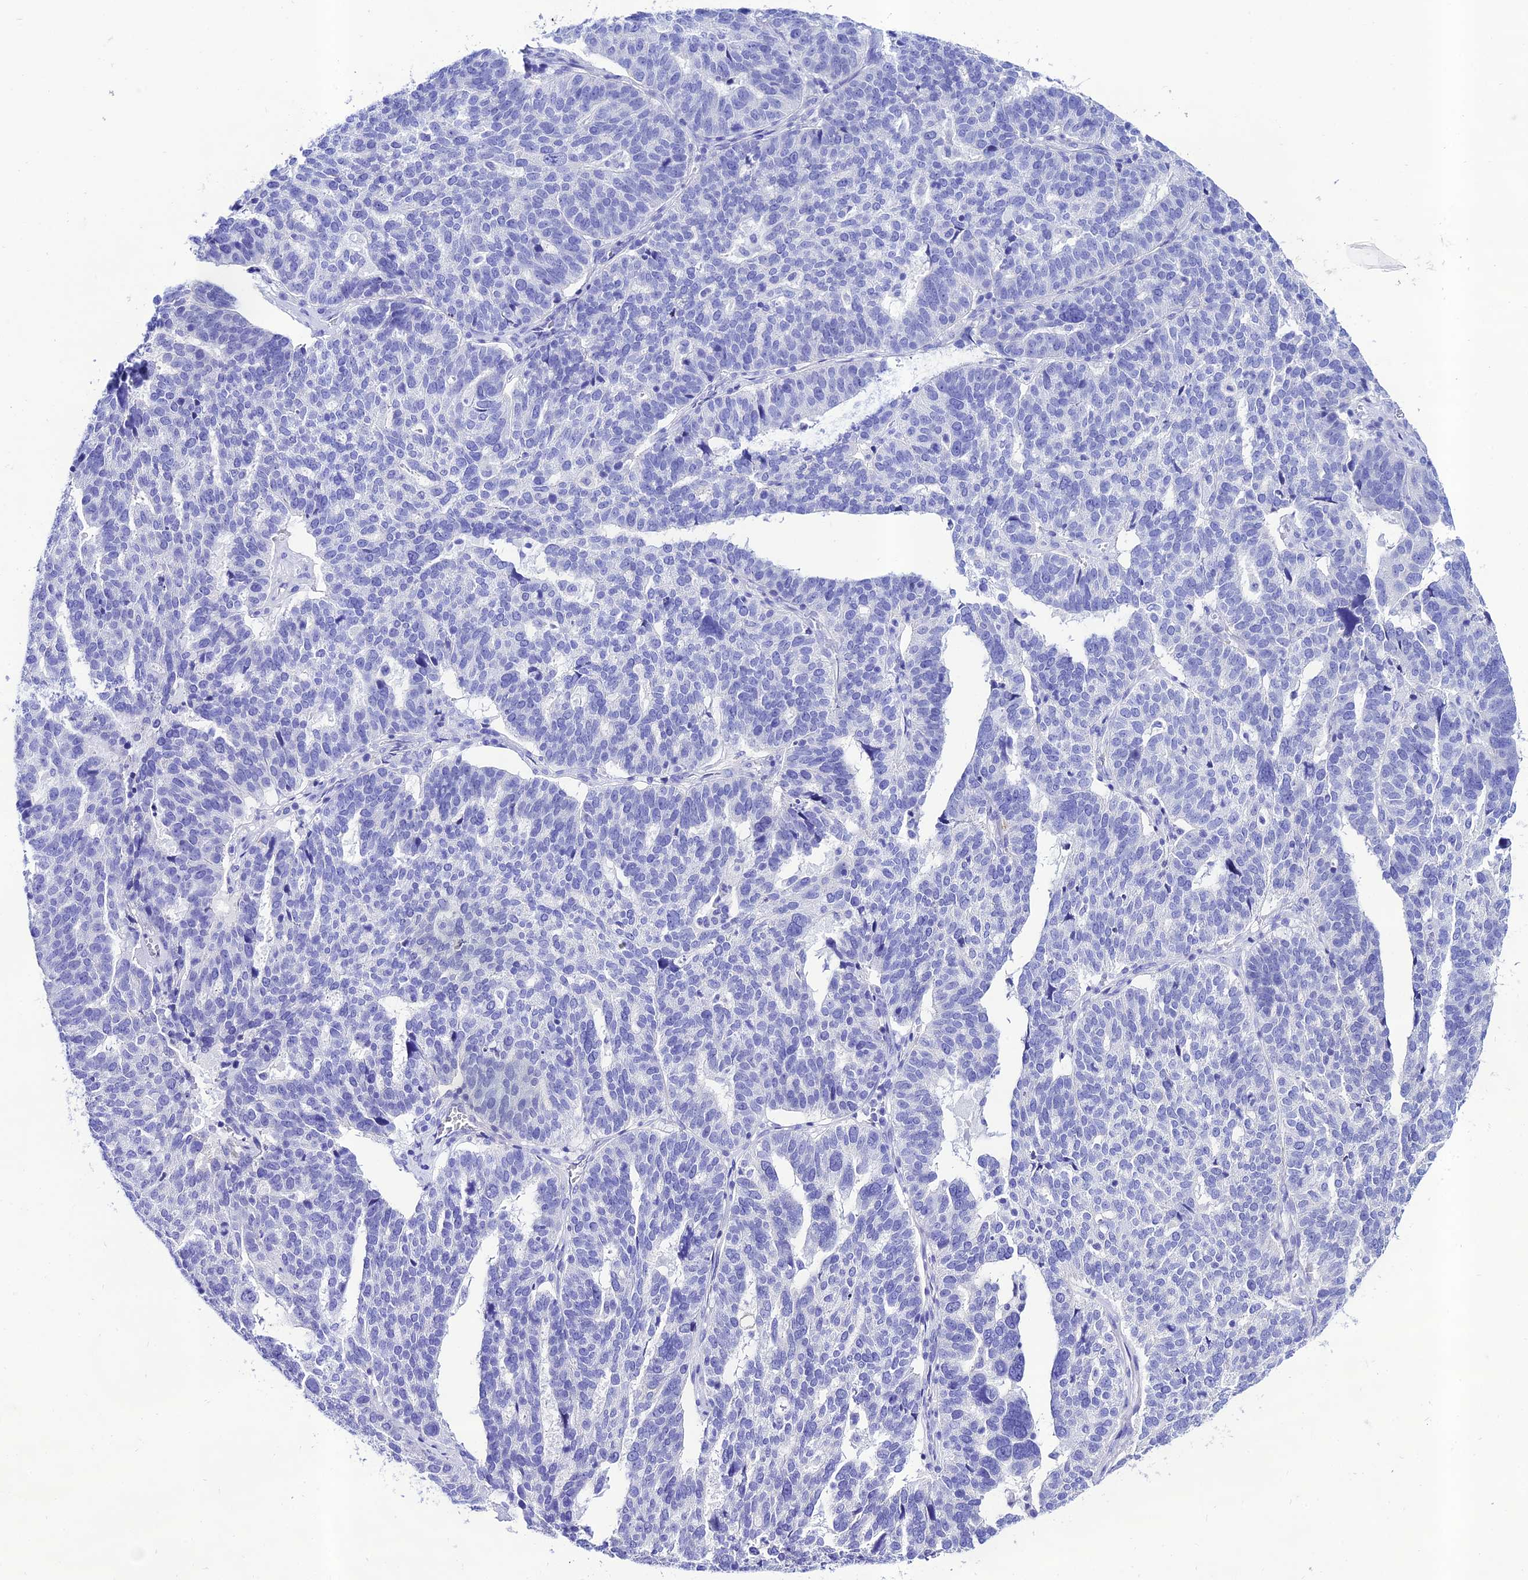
{"staining": {"intensity": "negative", "quantity": "none", "location": "none"}, "tissue": "ovarian cancer", "cell_type": "Tumor cells", "image_type": "cancer", "snomed": [{"axis": "morphology", "description": "Cystadenocarcinoma, serous, NOS"}, {"axis": "topography", "description": "Ovary"}], "caption": "An immunohistochemistry (IHC) image of serous cystadenocarcinoma (ovarian) is shown. There is no staining in tumor cells of serous cystadenocarcinoma (ovarian). (Brightfield microscopy of DAB immunohistochemistry at high magnification).", "gene": "NLRP6", "patient": {"sex": "female", "age": 59}}